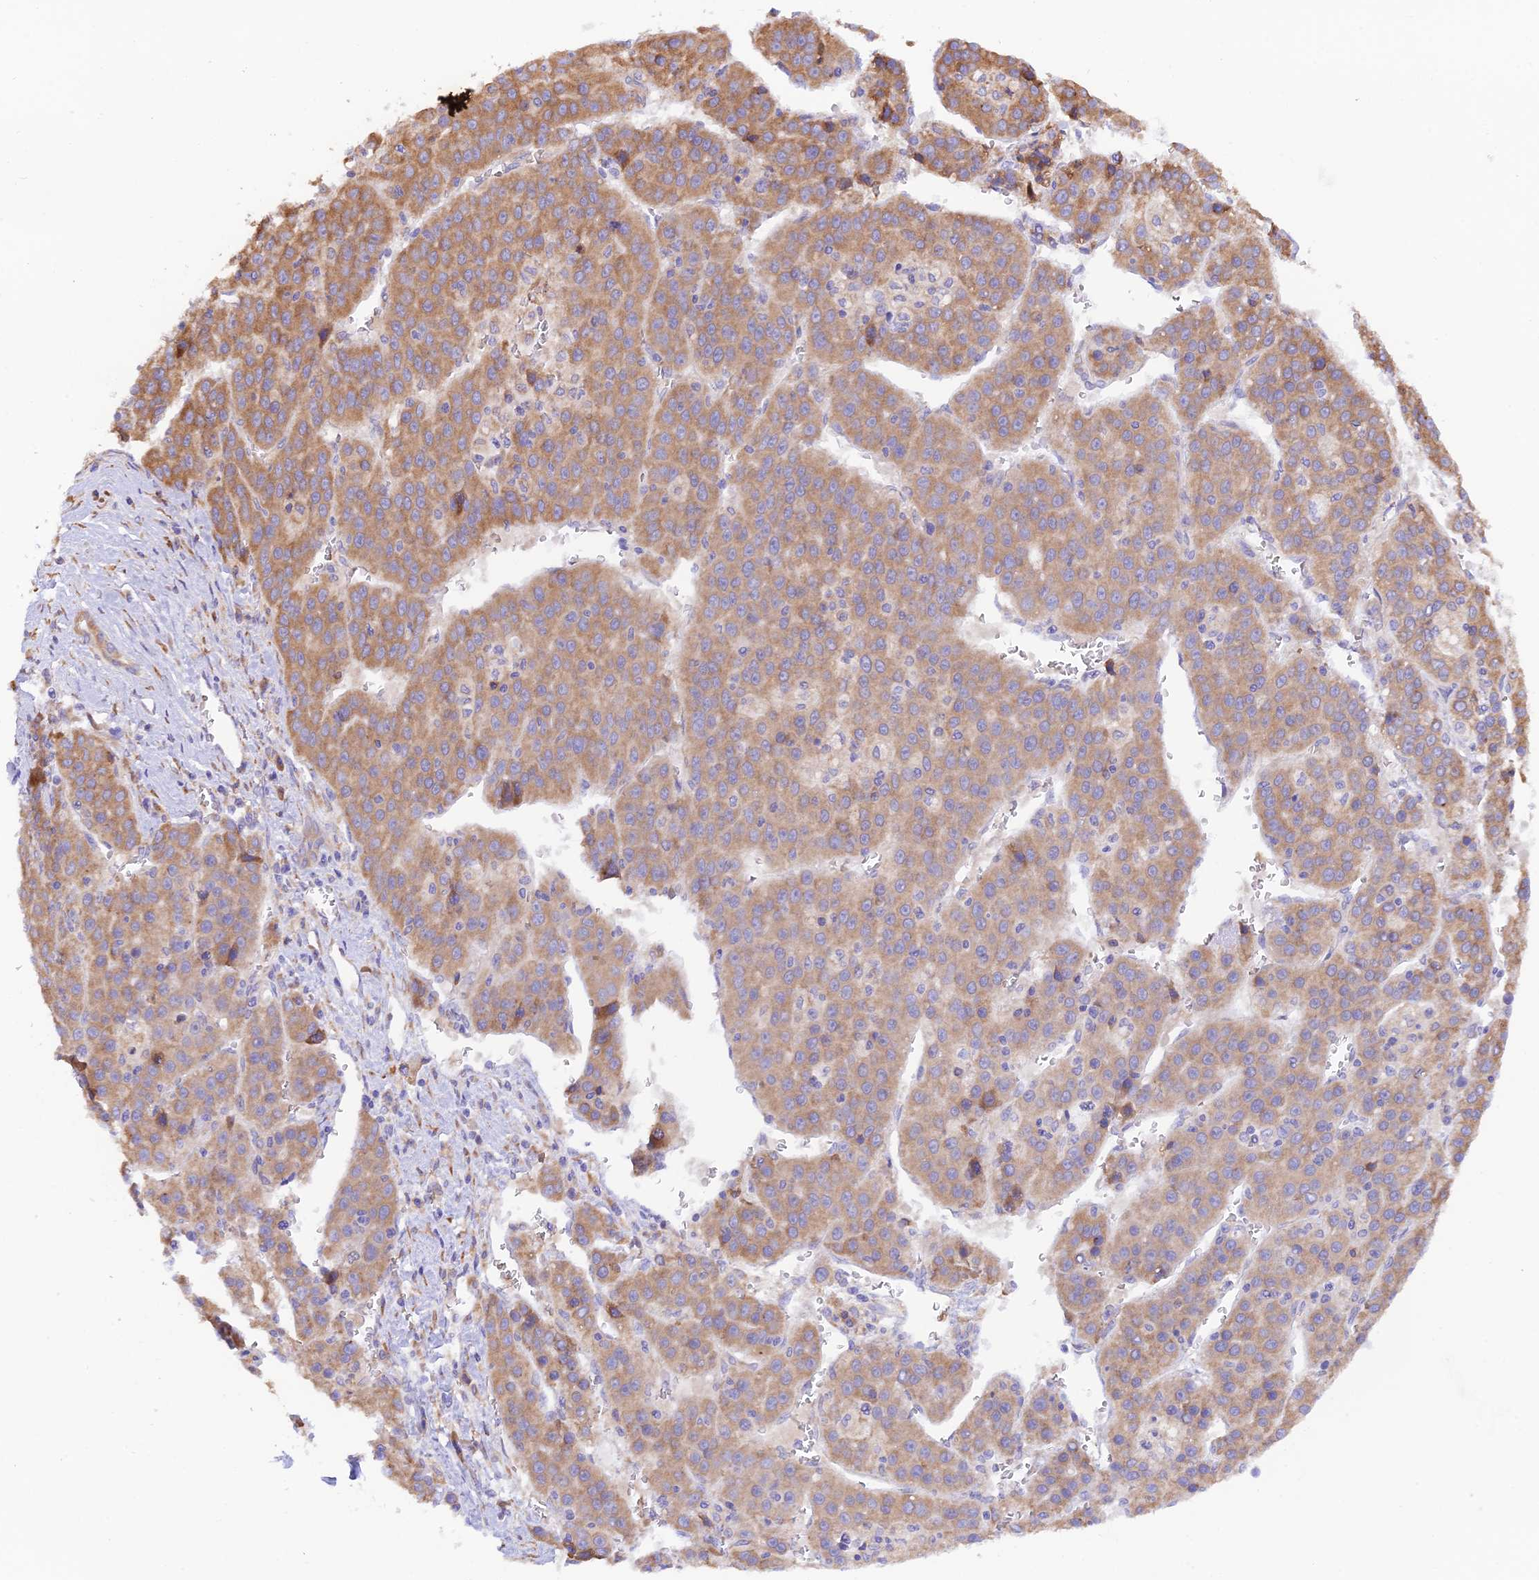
{"staining": {"intensity": "moderate", "quantity": ">75%", "location": "cytoplasmic/membranous"}, "tissue": "liver cancer", "cell_type": "Tumor cells", "image_type": "cancer", "snomed": [{"axis": "morphology", "description": "Carcinoma, Hepatocellular, NOS"}, {"axis": "topography", "description": "Liver"}], "caption": "Immunohistochemical staining of human liver cancer shows medium levels of moderate cytoplasmic/membranous expression in approximately >75% of tumor cells. (IHC, brightfield microscopy, high magnification).", "gene": "RPL5", "patient": {"sex": "female", "age": 53}}